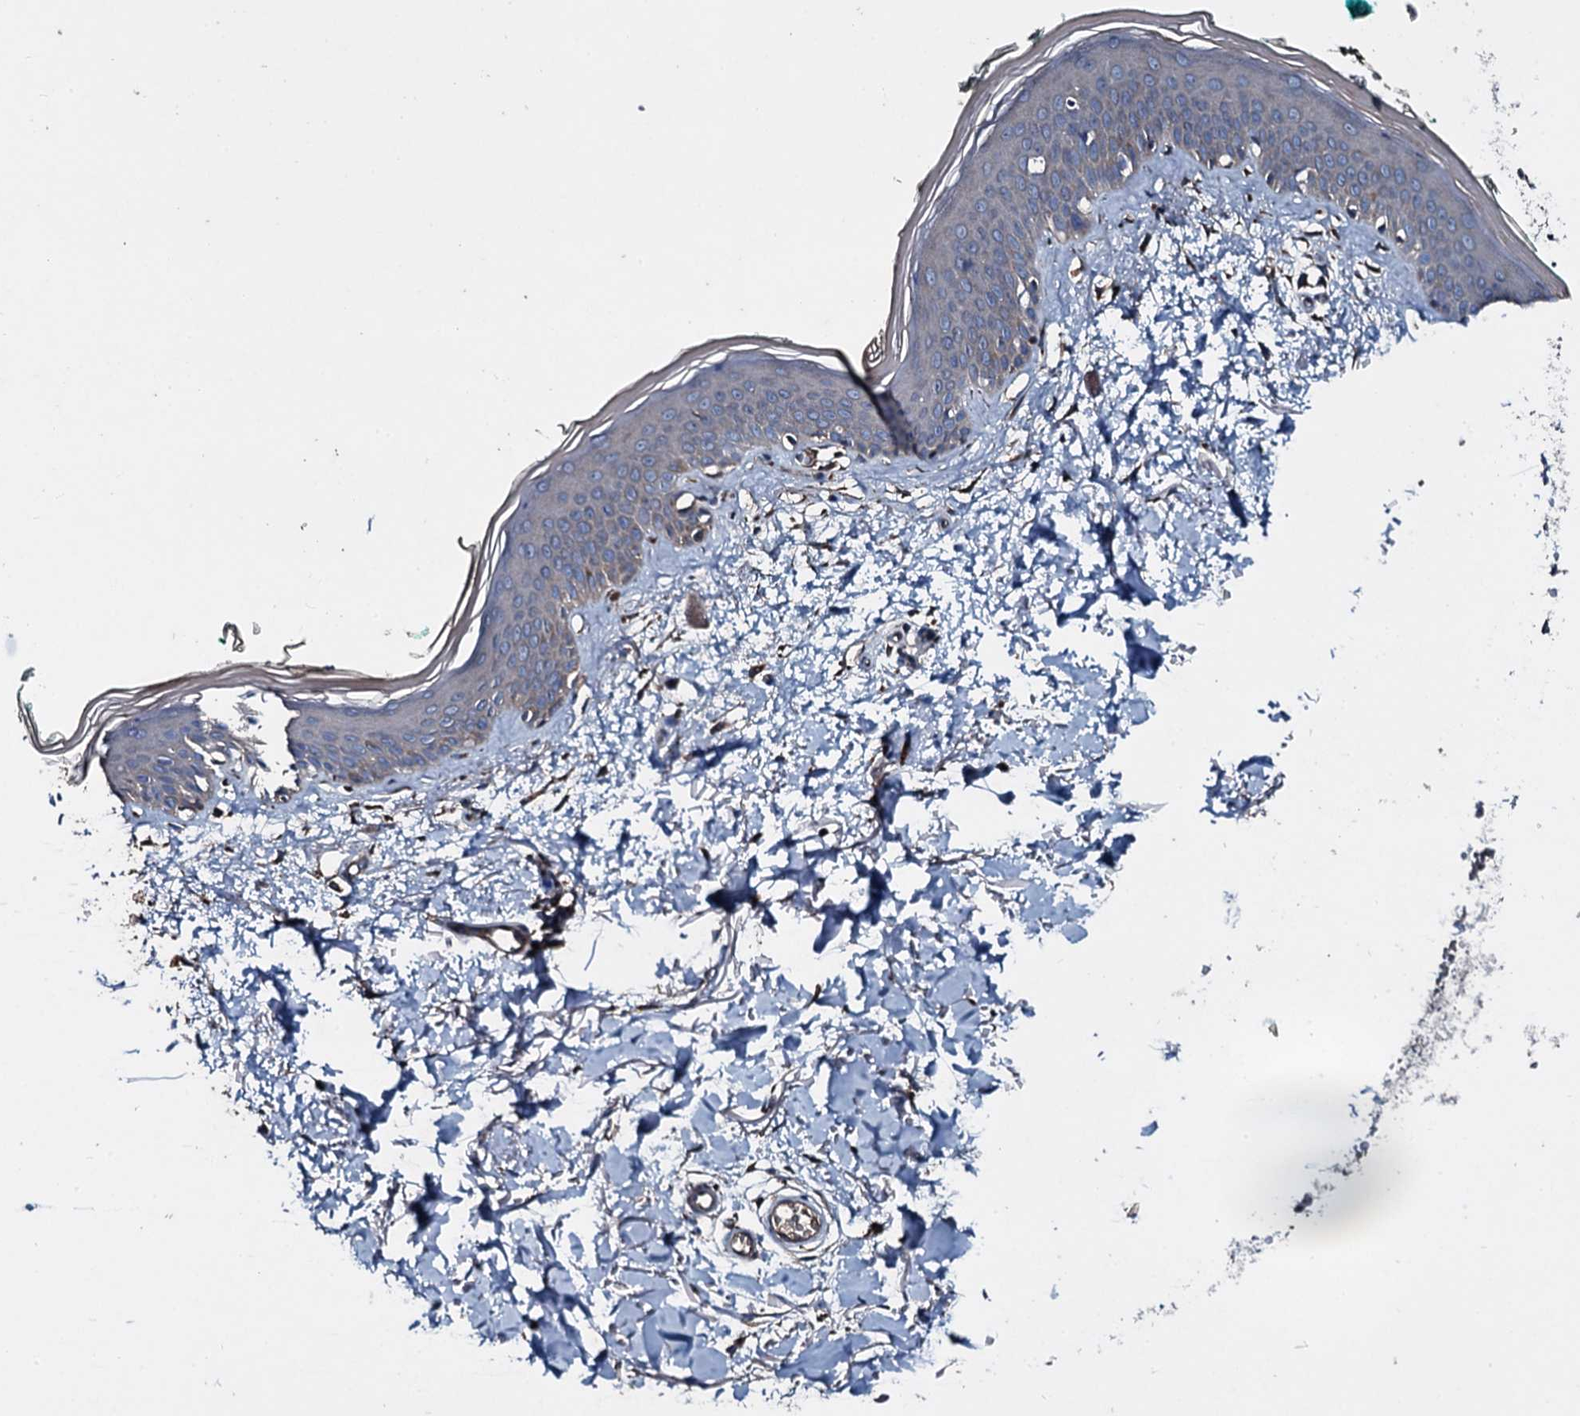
{"staining": {"intensity": "strong", "quantity": ">75%", "location": "cytoplasmic/membranous"}, "tissue": "skin", "cell_type": "Fibroblasts", "image_type": "normal", "snomed": [{"axis": "morphology", "description": "Normal tissue, NOS"}, {"axis": "topography", "description": "Skin"}], "caption": "This micrograph reveals IHC staining of normal human skin, with high strong cytoplasmic/membranous staining in about >75% of fibroblasts.", "gene": "ACSS3", "patient": {"sex": "male", "age": 62}}